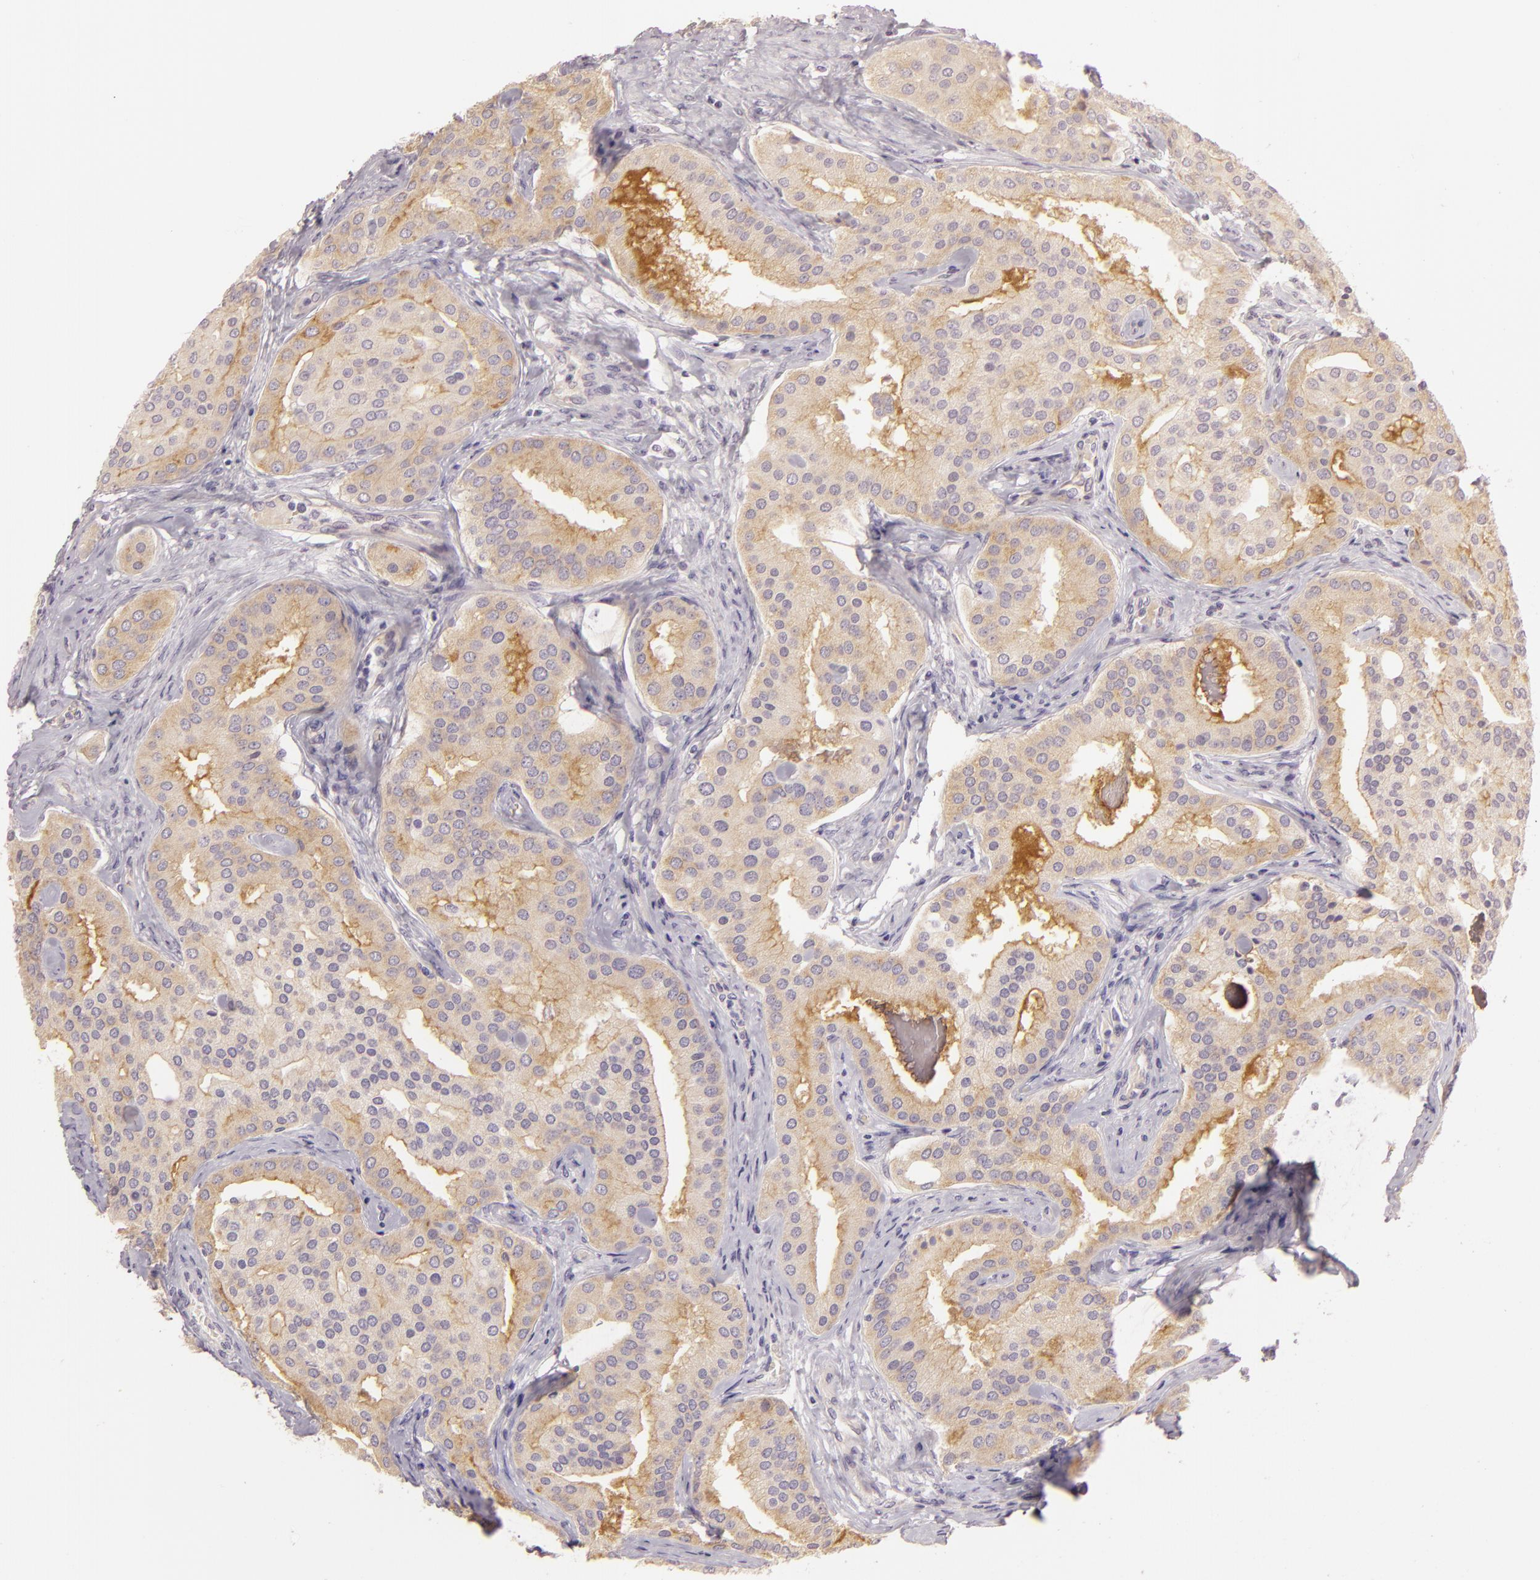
{"staining": {"intensity": "moderate", "quantity": ">75%", "location": "cytoplasmic/membranous"}, "tissue": "prostate cancer", "cell_type": "Tumor cells", "image_type": "cancer", "snomed": [{"axis": "morphology", "description": "Adenocarcinoma, High grade"}, {"axis": "topography", "description": "Prostate"}], "caption": "The image exhibits staining of prostate adenocarcinoma (high-grade), revealing moderate cytoplasmic/membranous protein staining (brown color) within tumor cells.", "gene": "ZC3H7B", "patient": {"sex": "male", "age": 64}}